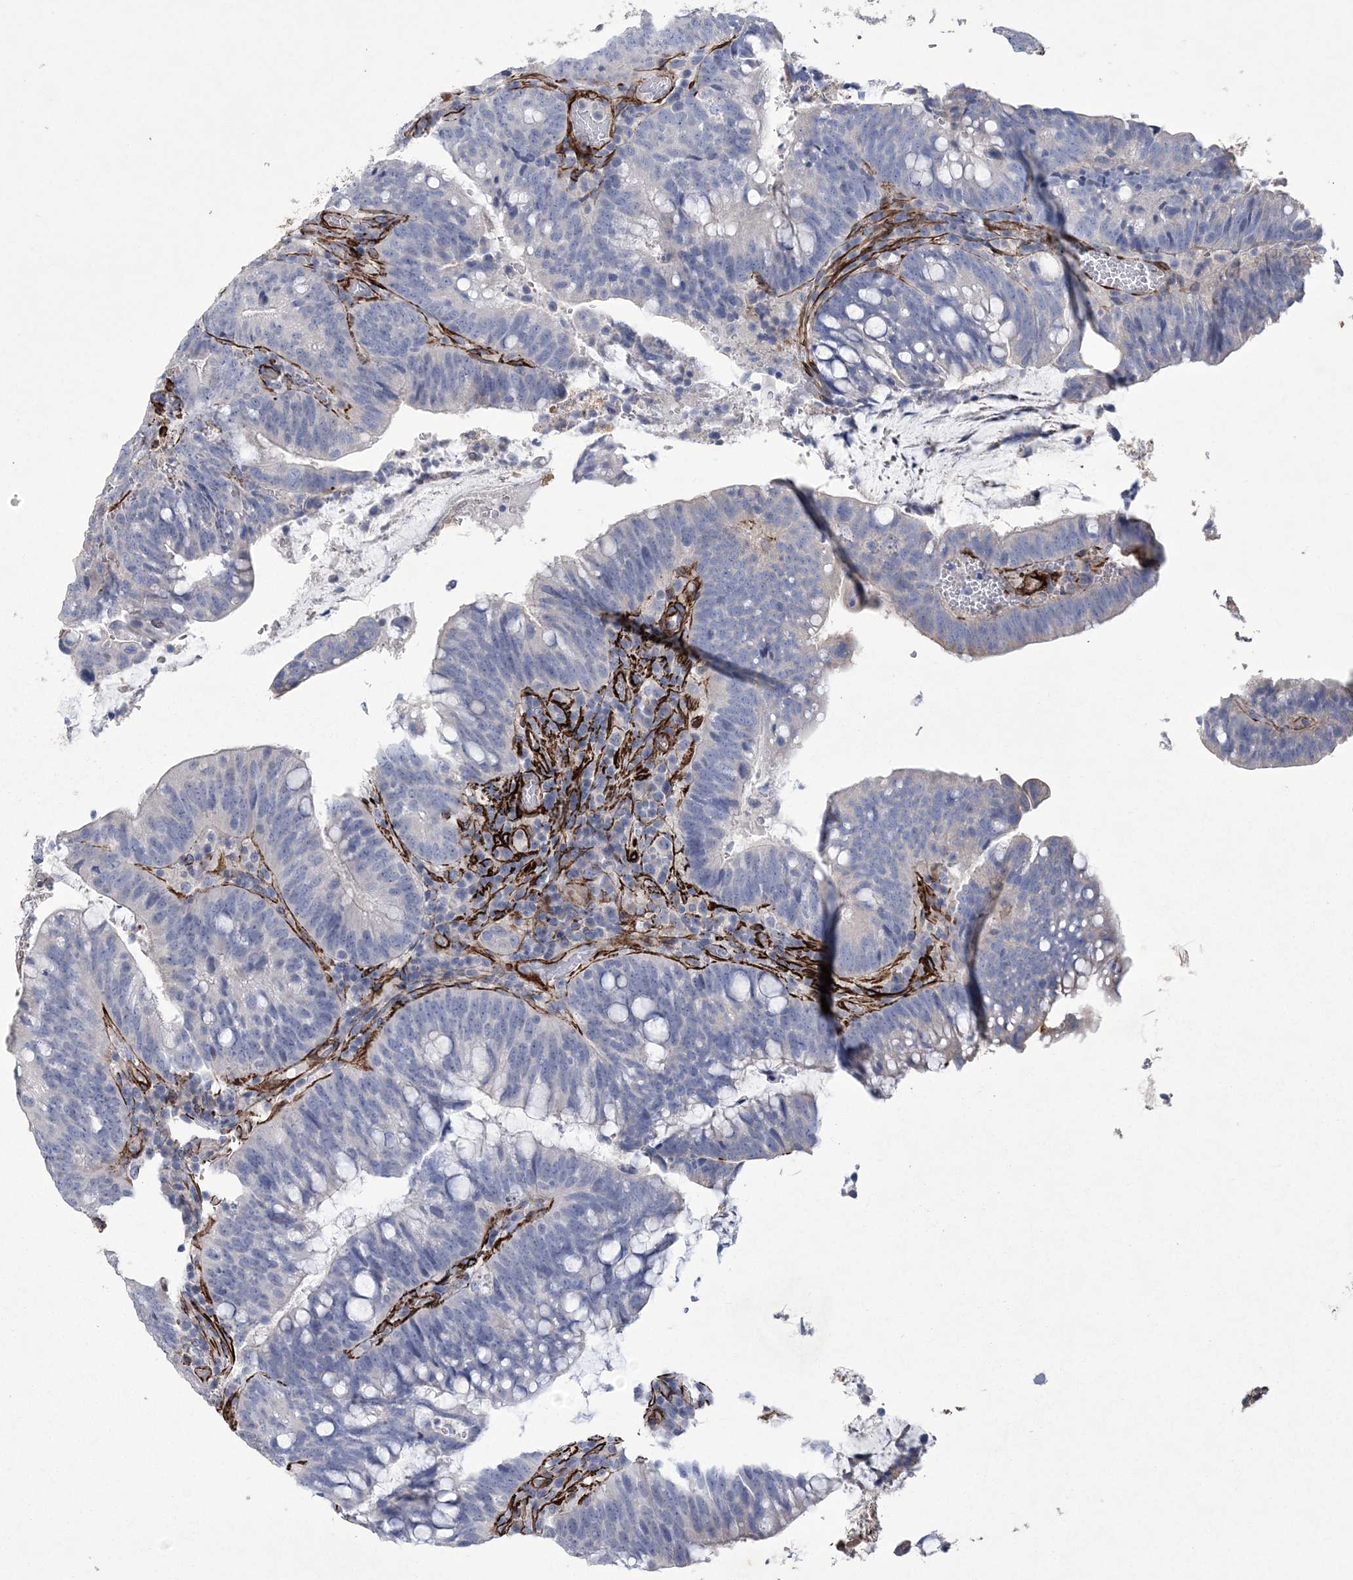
{"staining": {"intensity": "negative", "quantity": "none", "location": "none"}, "tissue": "colorectal cancer", "cell_type": "Tumor cells", "image_type": "cancer", "snomed": [{"axis": "morphology", "description": "Adenocarcinoma, NOS"}, {"axis": "topography", "description": "Colon"}], "caption": "Immunohistochemistry (IHC) of colorectal adenocarcinoma reveals no positivity in tumor cells. (DAB immunohistochemistry (IHC) visualized using brightfield microscopy, high magnification).", "gene": "ARSJ", "patient": {"sex": "female", "age": 66}}